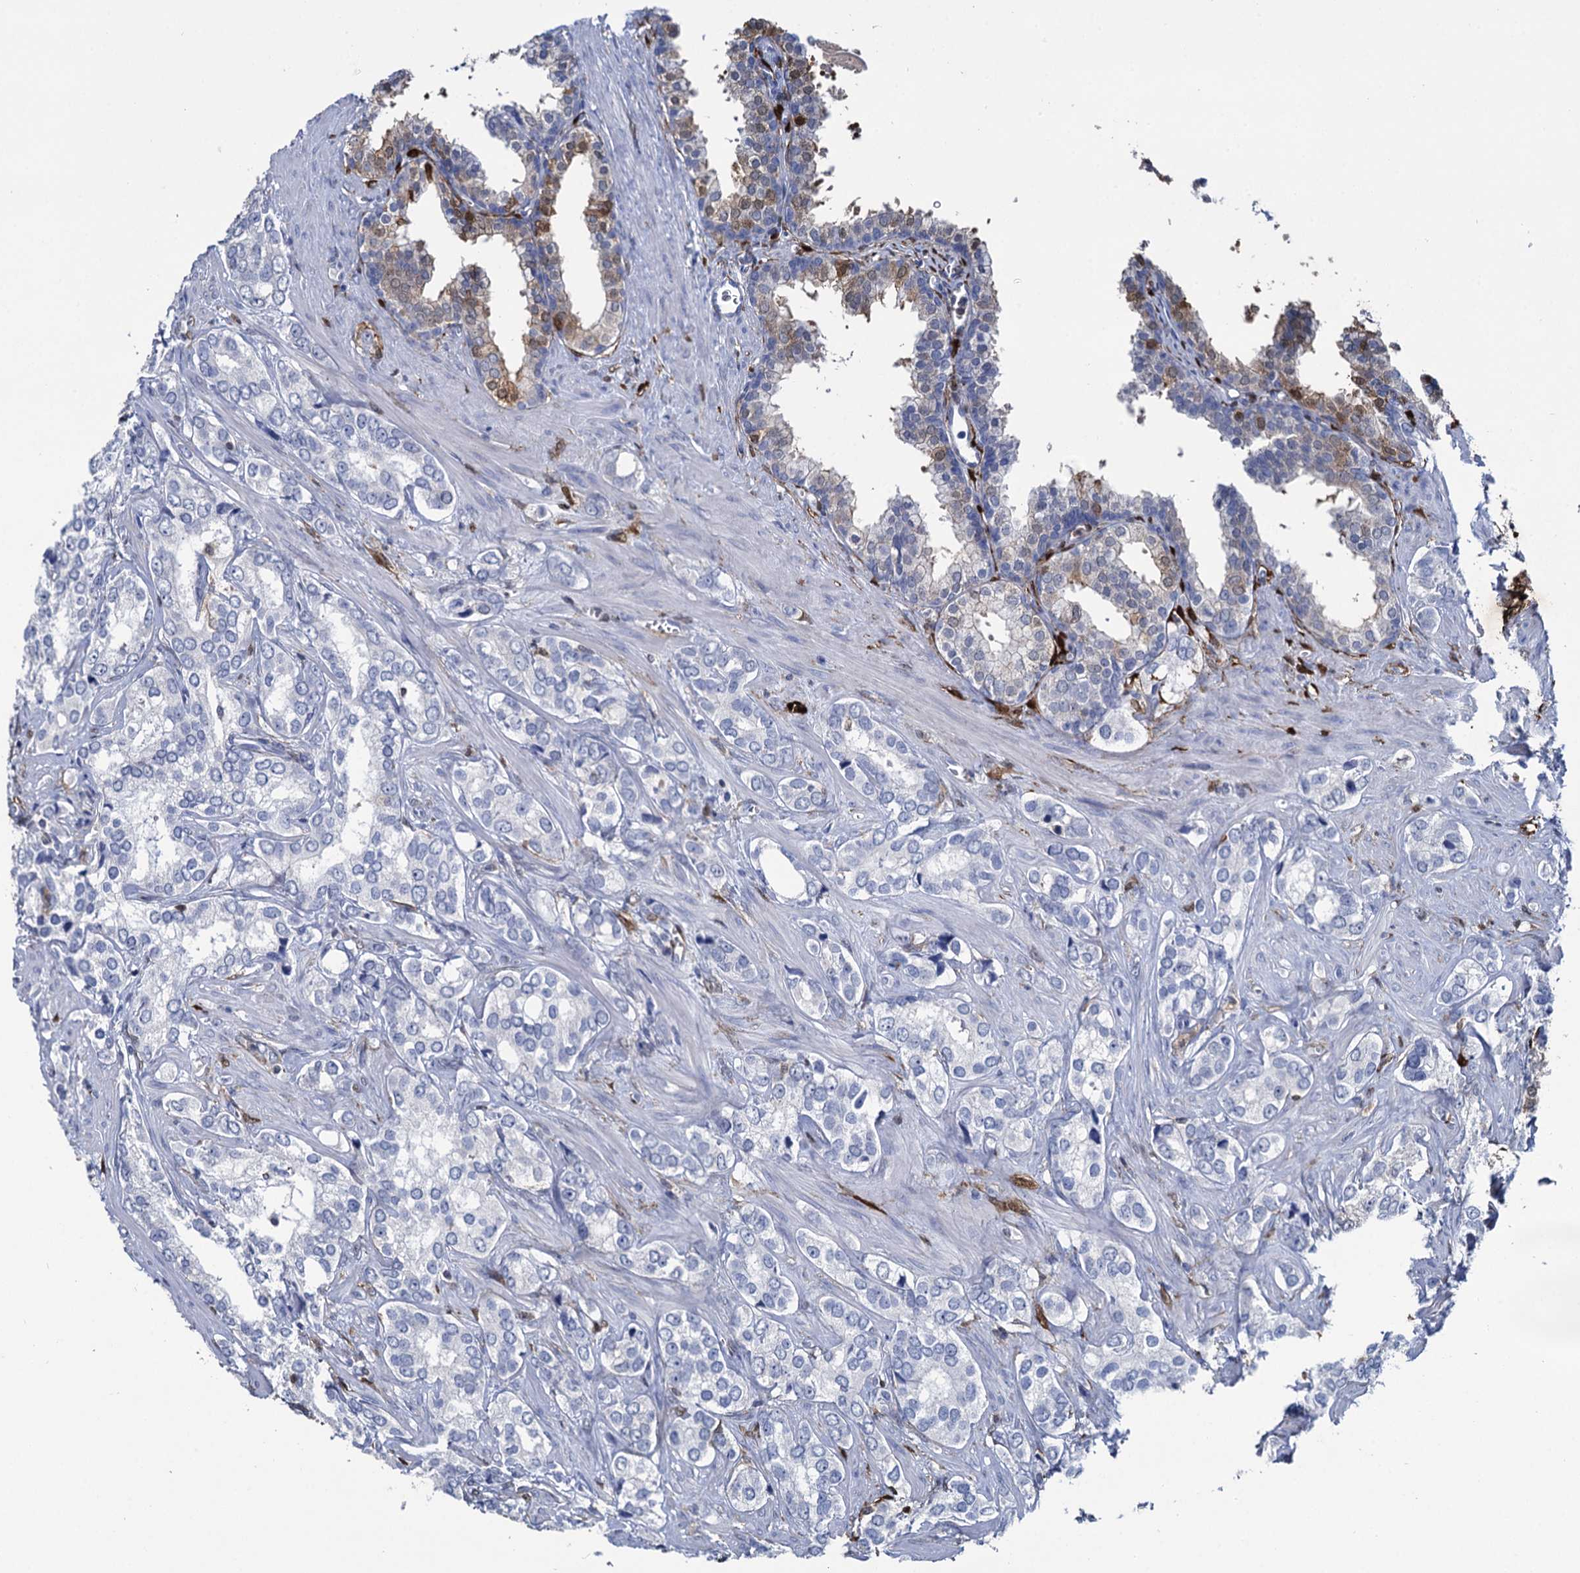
{"staining": {"intensity": "negative", "quantity": "none", "location": "none"}, "tissue": "prostate cancer", "cell_type": "Tumor cells", "image_type": "cancer", "snomed": [{"axis": "morphology", "description": "Adenocarcinoma, High grade"}, {"axis": "topography", "description": "Prostate"}], "caption": "This image is of prostate cancer (adenocarcinoma (high-grade)) stained with immunohistochemistry (IHC) to label a protein in brown with the nuclei are counter-stained blue. There is no positivity in tumor cells.", "gene": "FABP5", "patient": {"sex": "male", "age": 66}}